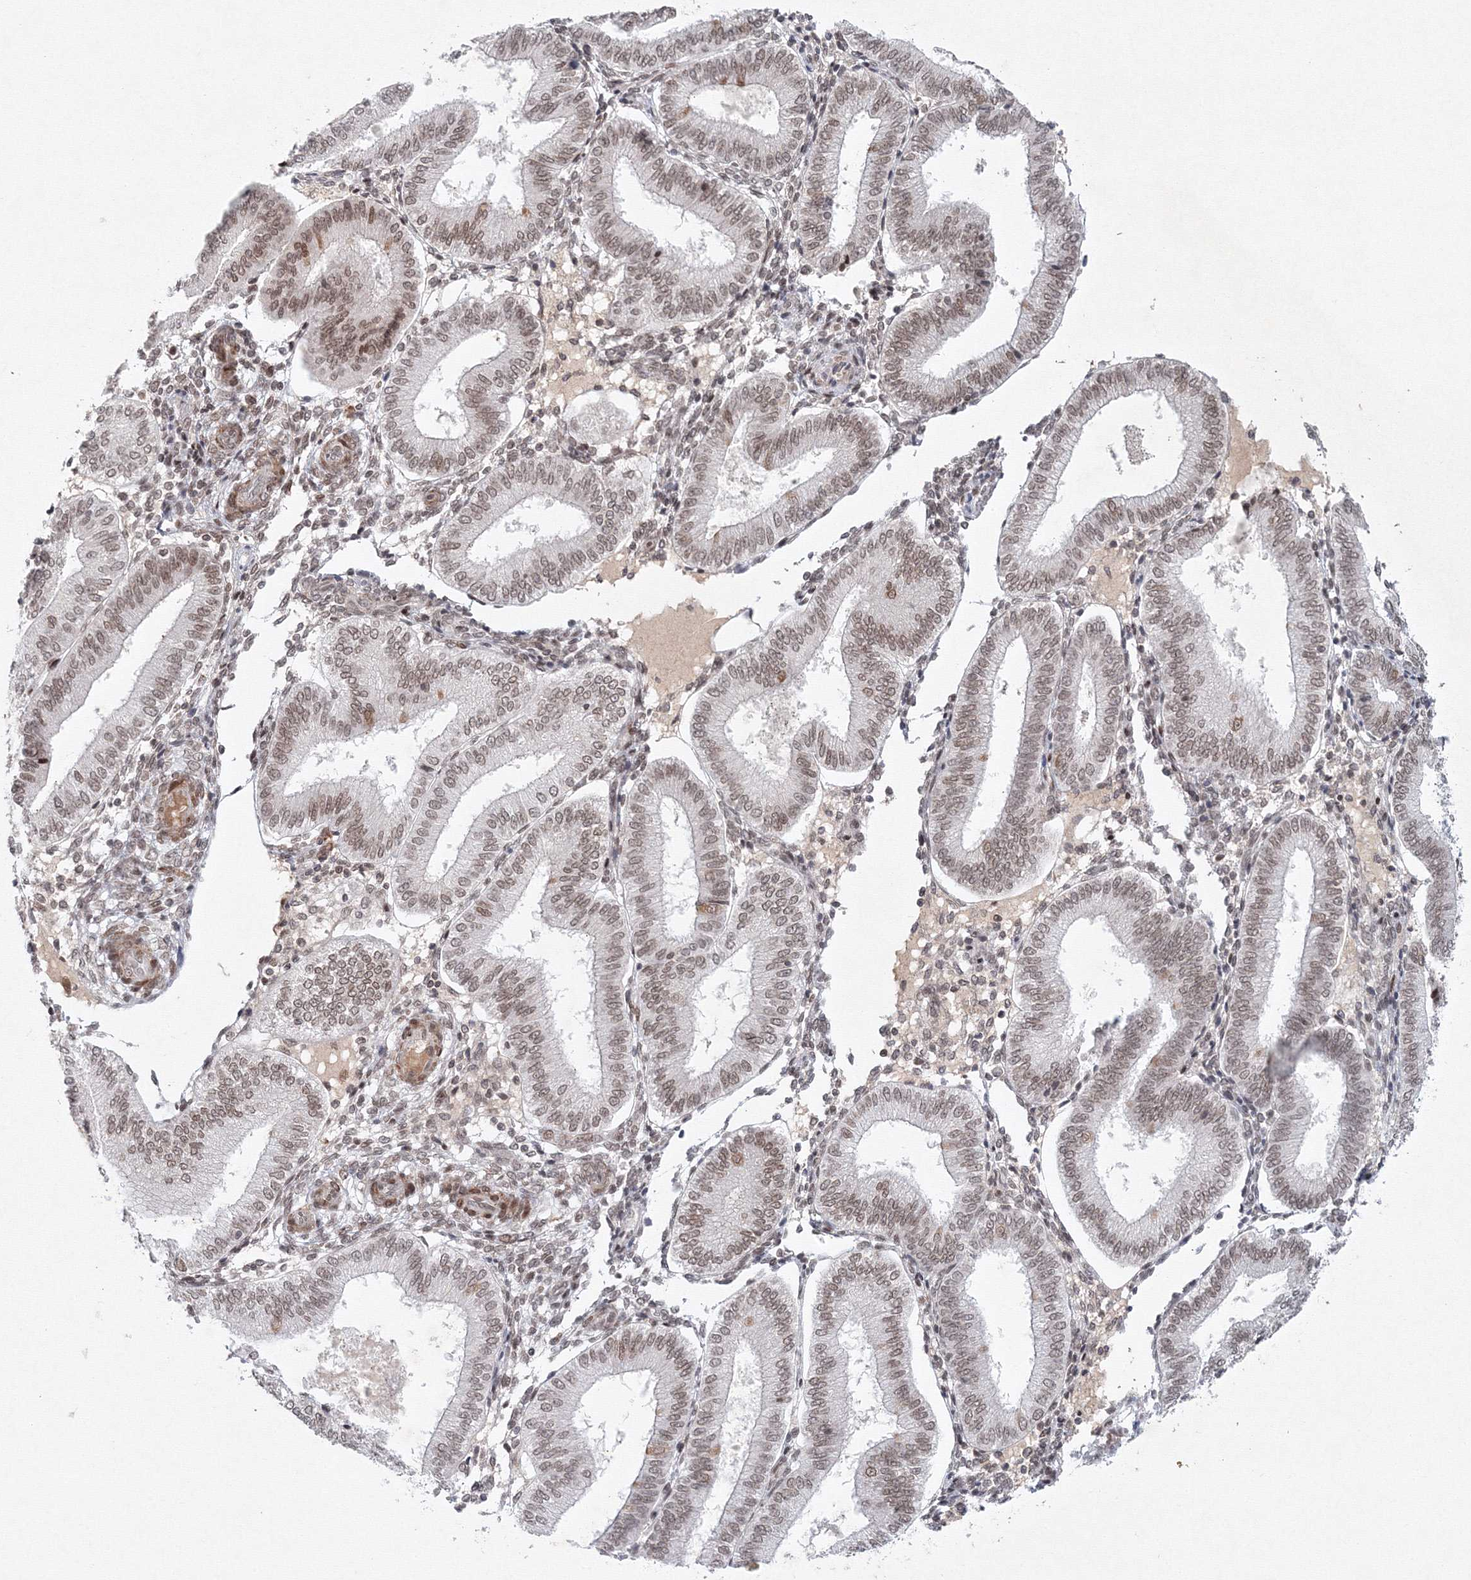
{"staining": {"intensity": "weak", "quantity": "25%-75%", "location": "nuclear"}, "tissue": "endometrium", "cell_type": "Cells in endometrial stroma", "image_type": "normal", "snomed": [{"axis": "morphology", "description": "Normal tissue, NOS"}, {"axis": "topography", "description": "Endometrium"}], "caption": "Brown immunohistochemical staining in normal endometrium reveals weak nuclear expression in approximately 25%-75% of cells in endometrial stroma.", "gene": "KIF4A", "patient": {"sex": "female", "age": 39}}